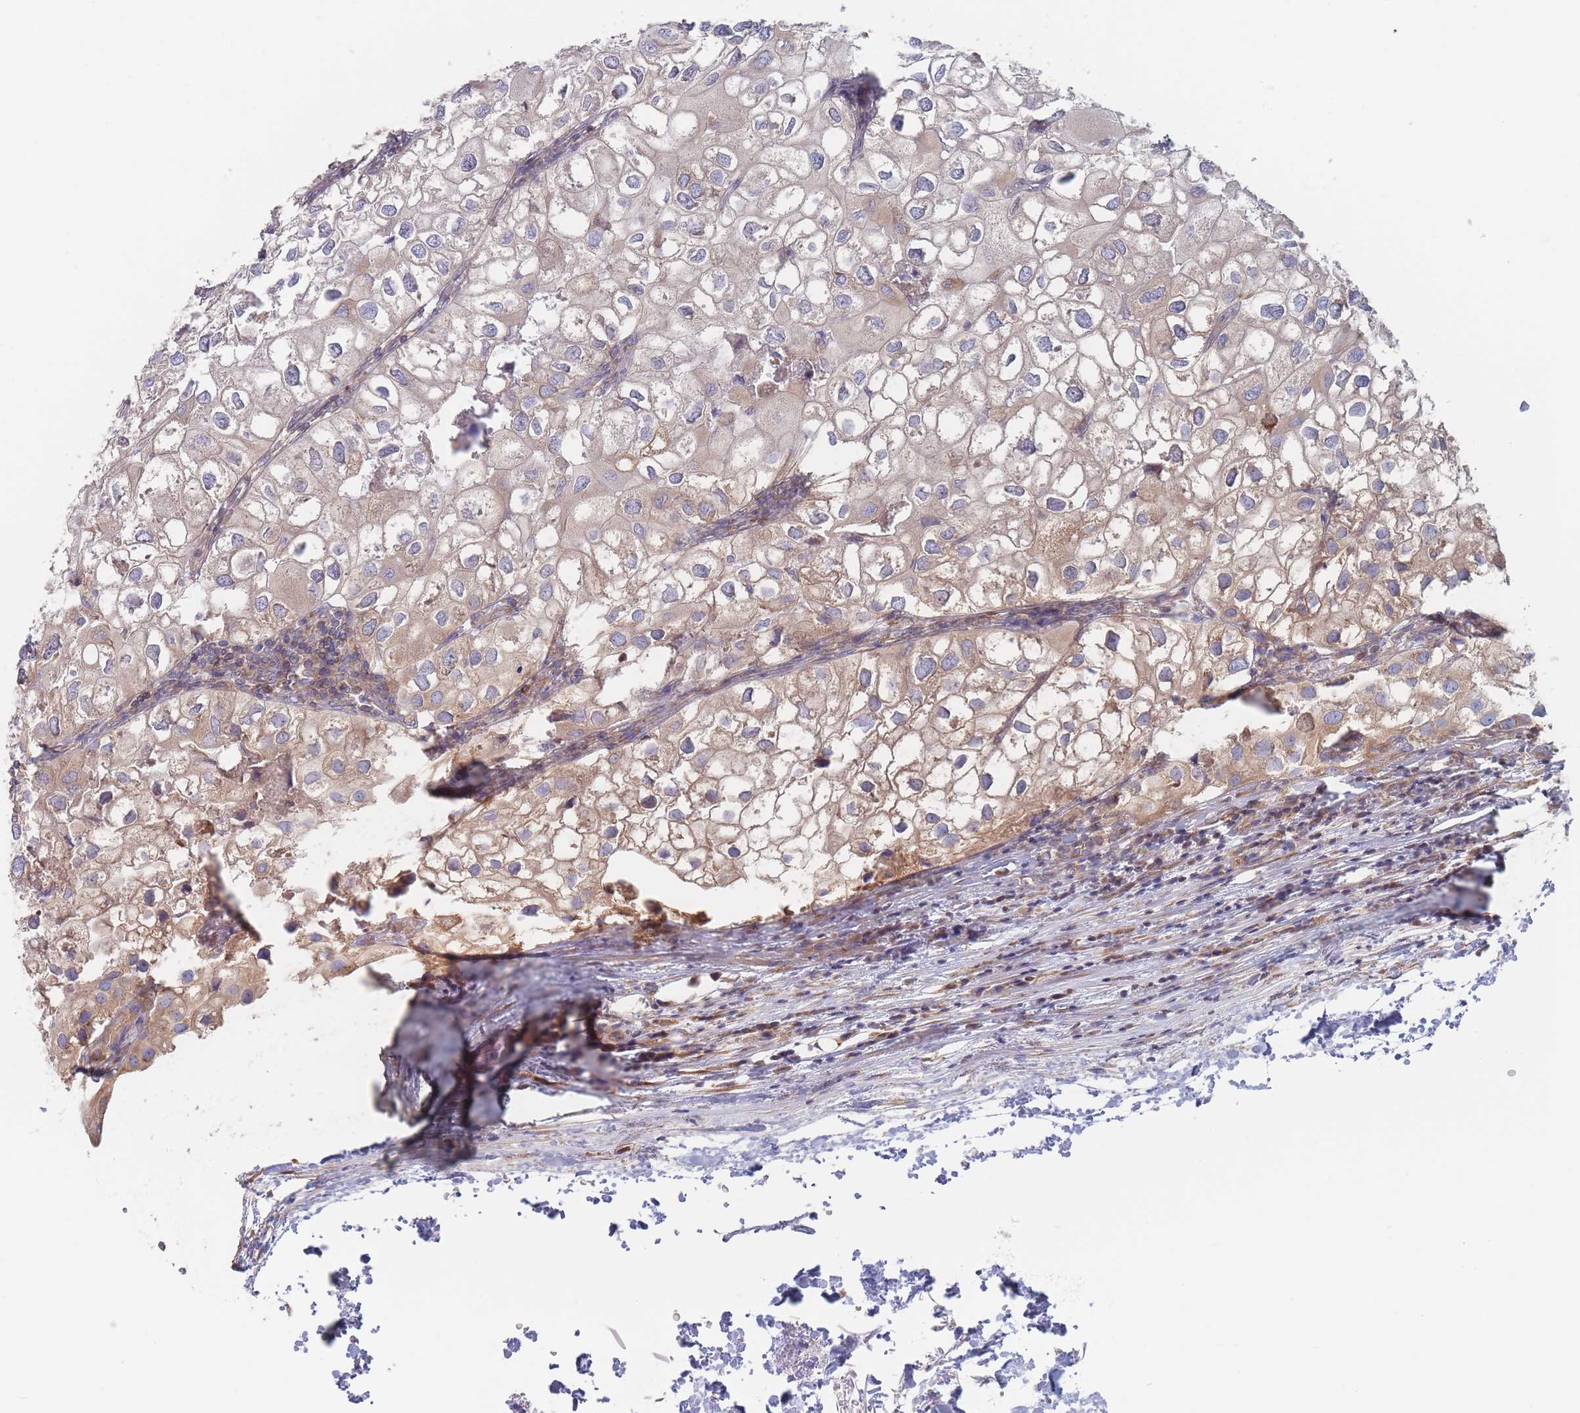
{"staining": {"intensity": "weak", "quantity": "<25%", "location": "cytoplasmic/membranous"}, "tissue": "urothelial cancer", "cell_type": "Tumor cells", "image_type": "cancer", "snomed": [{"axis": "morphology", "description": "Urothelial carcinoma, High grade"}, {"axis": "topography", "description": "Urinary bladder"}], "caption": "Immunohistochemical staining of urothelial cancer exhibits no significant expression in tumor cells.", "gene": "KDSR", "patient": {"sex": "male", "age": 64}}